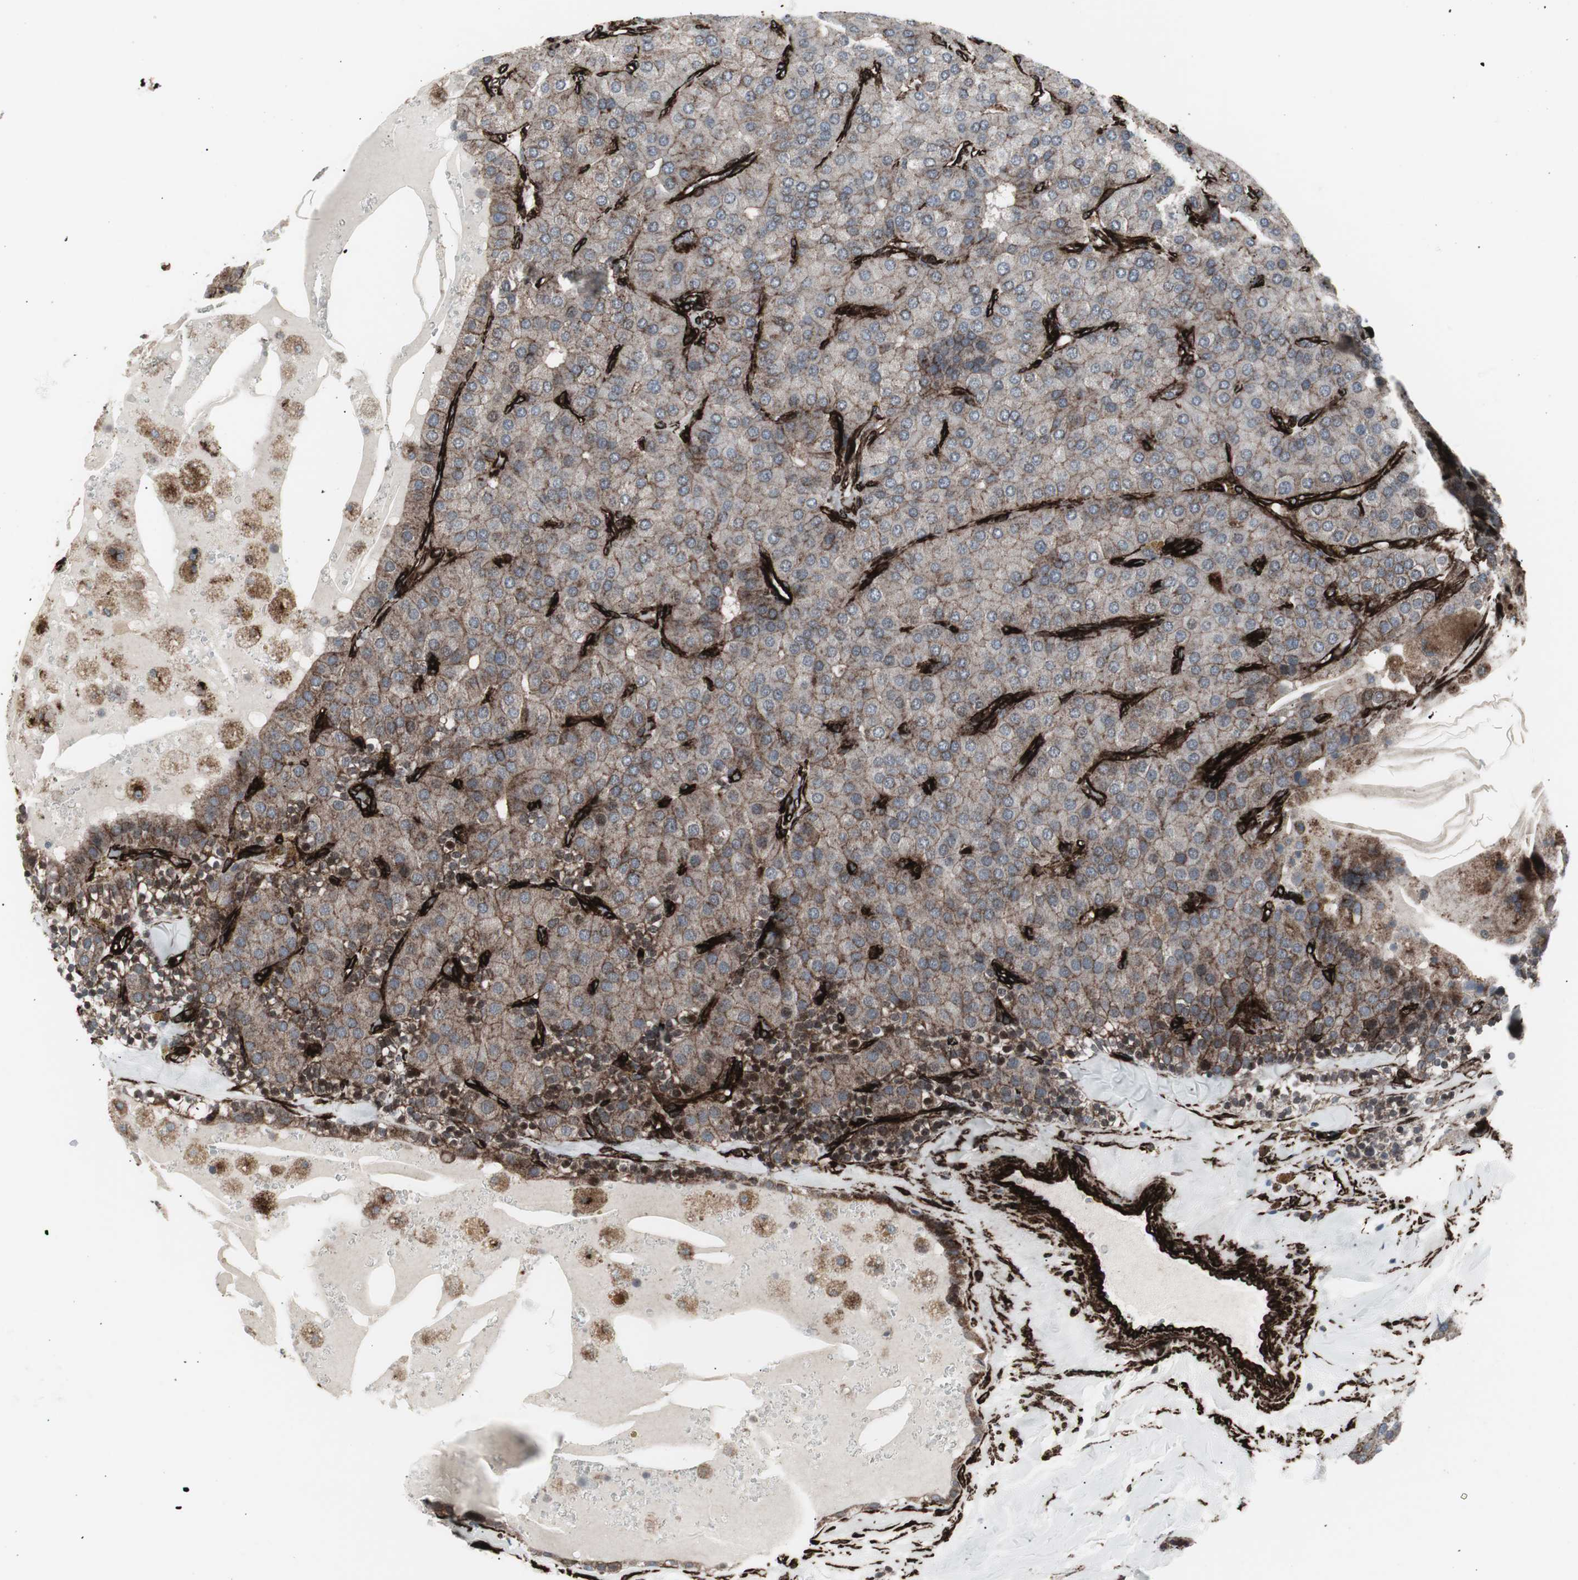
{"staining": {"intensity": "moderate", "quantity": "25%-75%", "location": "cytoplasmic/membranous"}, "tissue": "parathyroid gland", "cell_type": "Glandular cells", "image_type": "normal", "snomed": [{"axis": "morphology", "description": "Normal tissue, NOS"}, {"axis": "morphology", "description": "Adenoma, NOS"}, {"axis": "topography", "description": "Parathyroid gland"}], "caption": "Protein staining by IHC reveals moderate cytoplasmic/membranous staining in approximately 25%-75% of glandular cells in unremarkable parathyroid gland.", "gene": "PDGFA", "patient": {"sex": "female", "age": 86}}